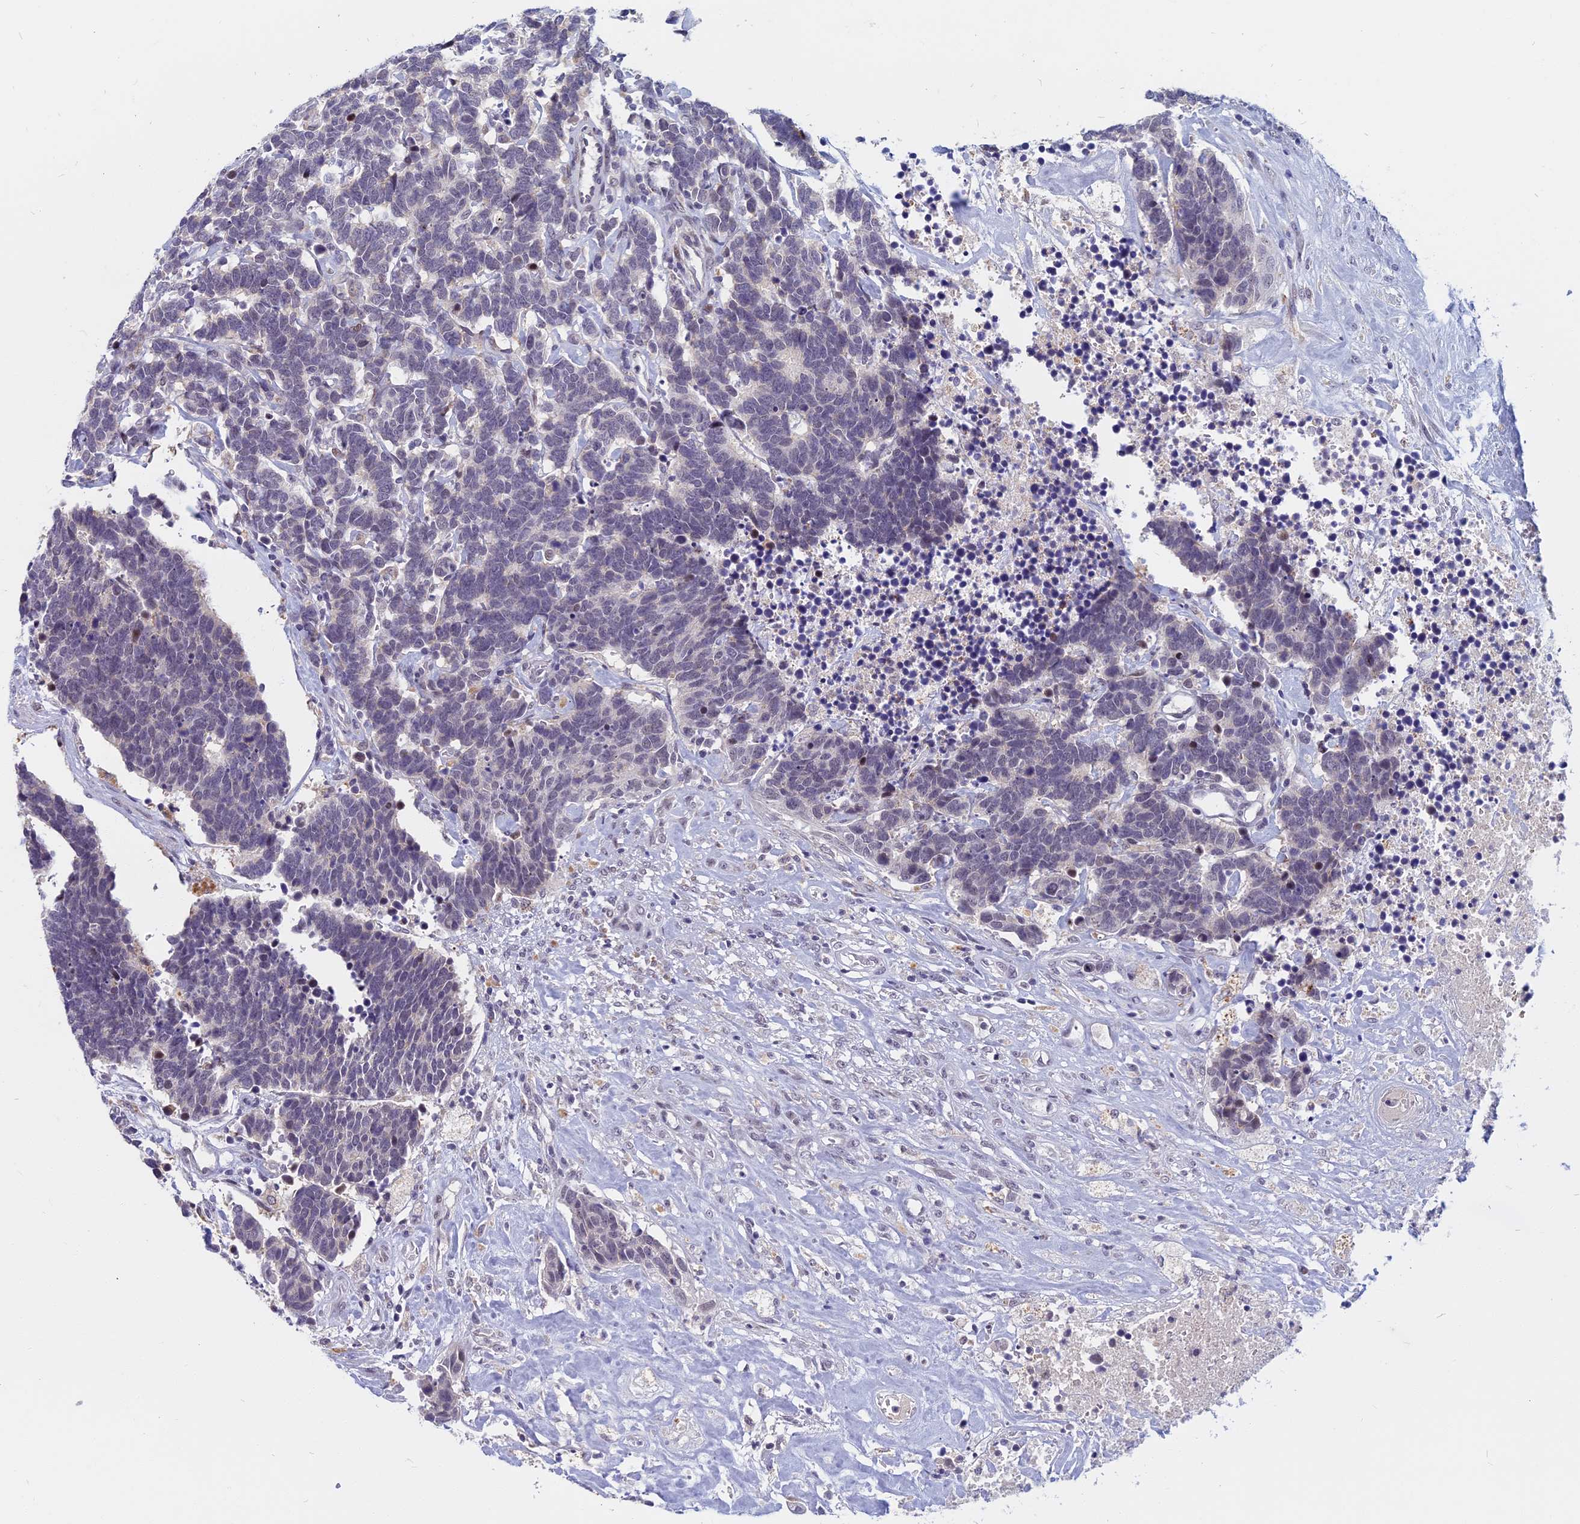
{"staining": {"intensity": "negative", "quantity": "none", "location": "none"}, "tissue": "carcinoid", "cell_type": "Tumor cells", "image_type": "cancer", "snomed": [{"axis": "morphology", "description": "Carcinoma, NOS"}, {"axis": "morphology", "description": "Carcinoid, malignant, NOS"}, {"axis": "topography", "description": "Urinary bladder"}], "caption": "Image shows no significant protein staining in tumor cells of carcinoid.", "gene": "CDC7", "patient": {"sex": "male", "age": 57}}